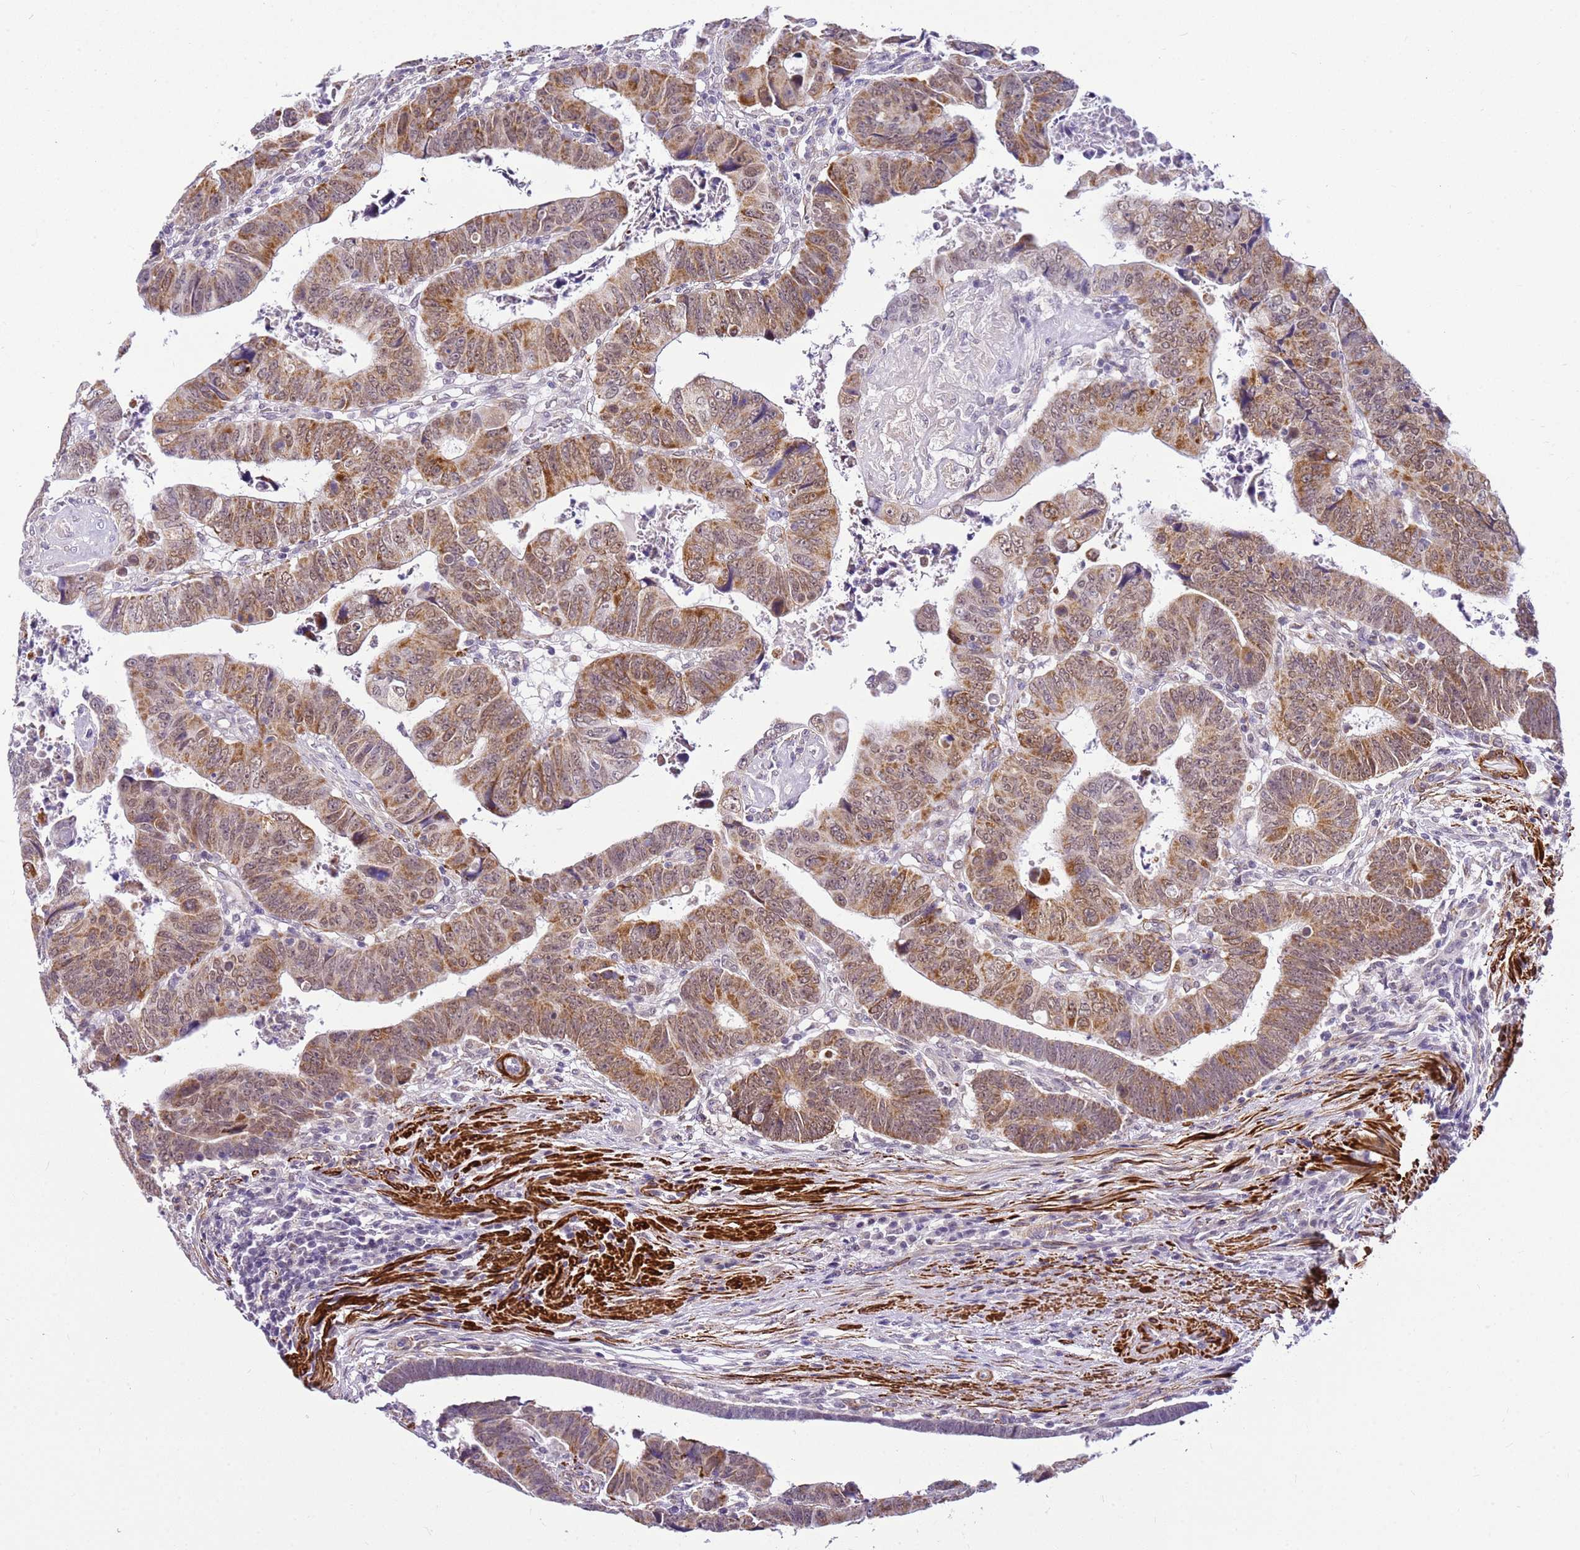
{"staining": {"intensity": "moderate", "quantity": ">75%", "location": "cytoplasmic/membranous,nuclear"}, "tissue": "colorectal cancer", "cell_type": "Tumor cells", "image_type": "cancer", "snomed": [{"axis": "morphology", "description": "Normal tissue, NOS"}, {"axis": "morphology", "description": "Adenocarcinoma, NOS"}, {"axis": "topography", "description": "Rectum"}], "caption": "A high-resolution histopathology image shows IHC staining of adenocarcinoma (colorectal), which reveals moderate cytoplasmic/membranous and nuclear positivity in approximately >75% of tumor cells.", "gene": "SMIM4", "patient": {"sex": "female", "age": 65}}